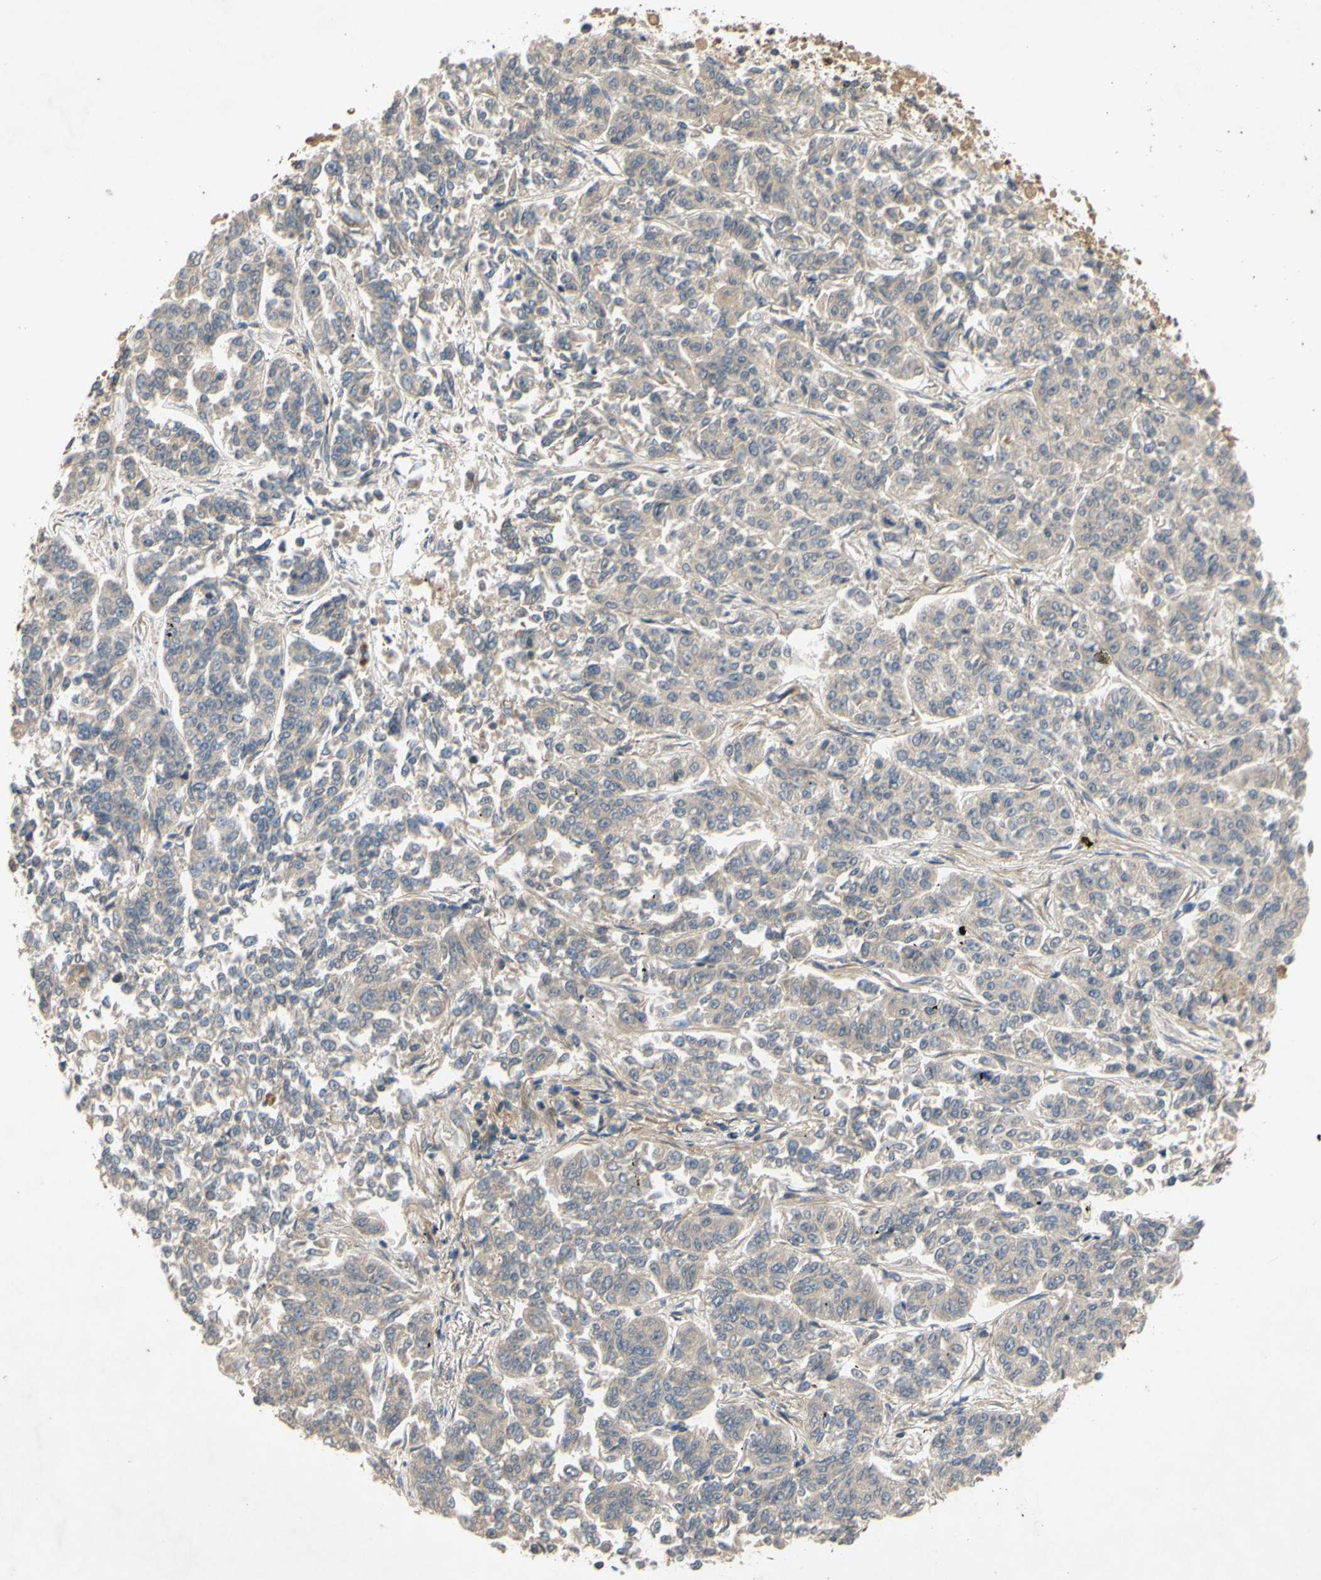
{"staining": {"intensity": "moderate", "quantity": ">75%", "location": "cytoplasmic/membranous"}, "tissue": "lung cancer", "cell_type": "Tumor cells", "image_type": "cancer", "snomed": [{"axis": "morphology", "description": "Adenocarcinoma, NOS"}, {"axis": "topography", "description": "Lung"}], "caption": "Immunohistochemistry (DAB (3,3'-diaminobenzidine)) staining of human adenocarcinoma (lung) shows moderate cytoplasmic/membranous protein staining in about >75% of tumor cells.", "gene": "PARD6A", "patient": {"sex": "male", "age": 84}}